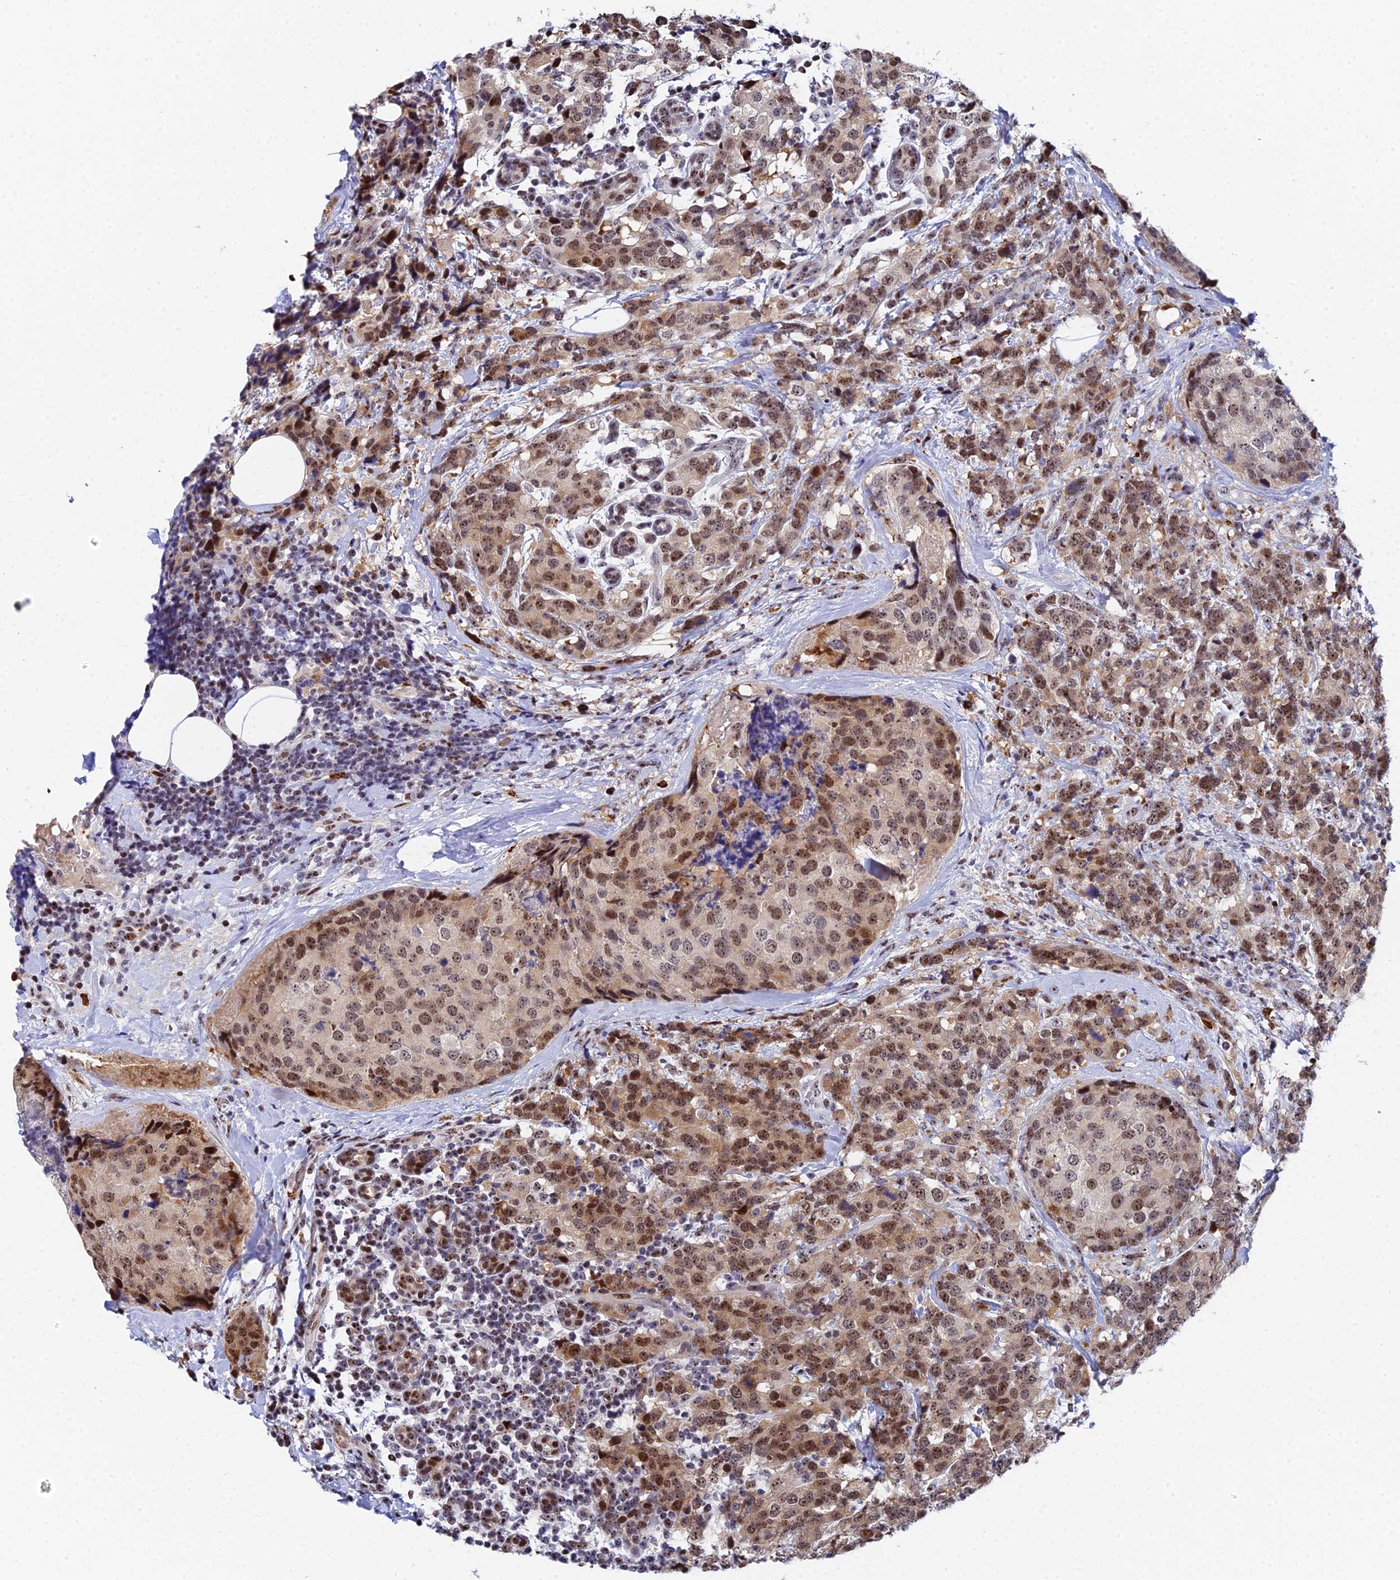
{"staining": {"intensity": "moderate", "quantity": ">75%", "location": "cytoplasmic/membranous,nuclear"}, "tissue": "breast cancer", "cell_type": "Tumor cells", "image_type": "cancer", "snomed": [{"axis": "morphology", "description": "Lobular carcinoma"}, {"axis": "topography", "description": "Breast"}], "caption": "About >75% of tumor cells in breast lobular carcinoma display moderate cytoplasmic/membranous and nuclear protein expression as visualized by brown immunohistochemical staining.", "gene": "TIFA", "patient": {"sex": "female", "age": 59}}